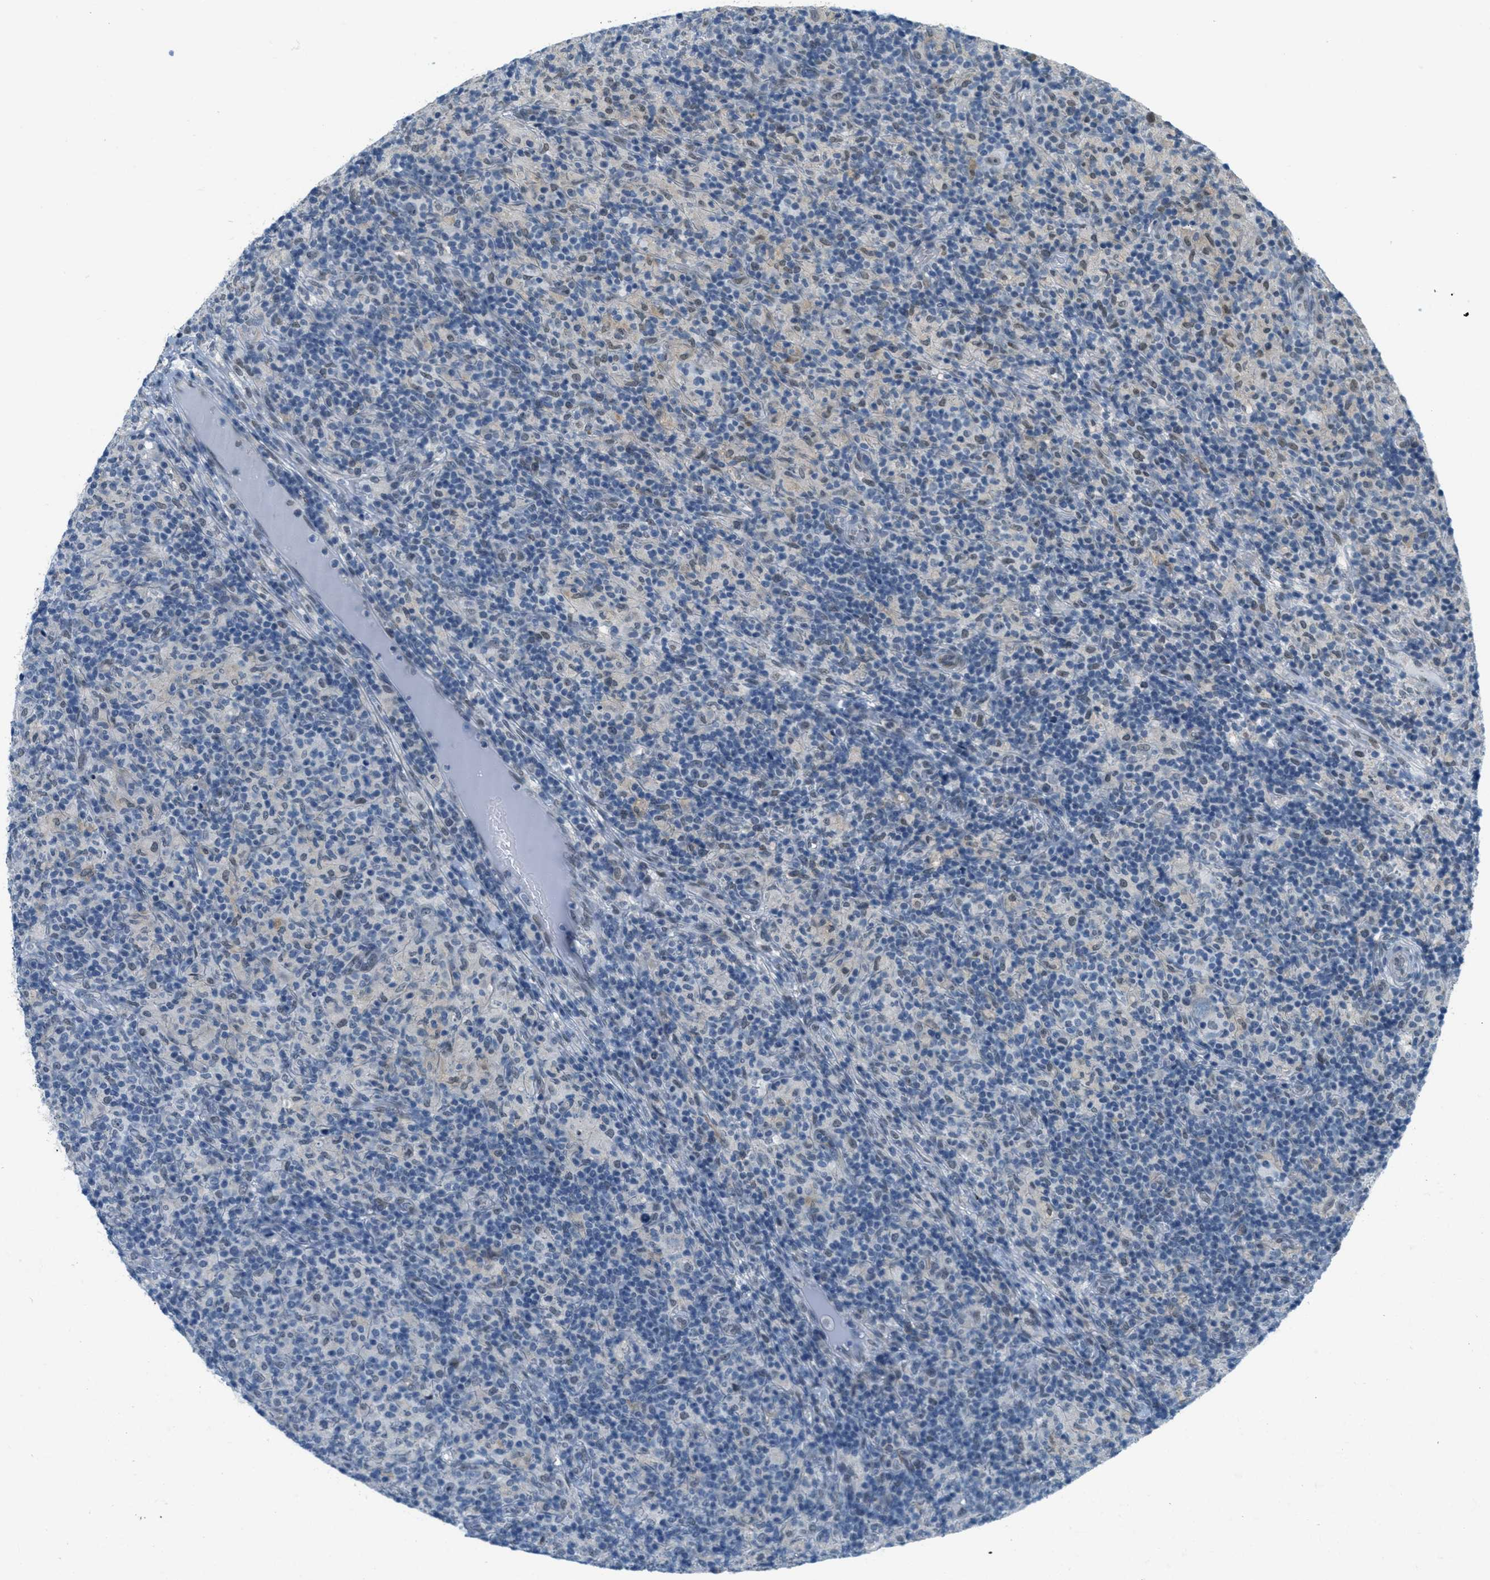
{"staining": {"intensity": "negative", "quantity": "none", "location": "none"}, "tissue": "lymphoma", "cell_type": "Tumor cells", "image_type": "cancer", "snomed": [{"axis": "morphology", "description": "Hodgkin's disease, NOS"}, {"axis": "topography", "description": "Lymph node"}], "caption": "Protein analysis of Hodgkin's disease reveals no significant staining in tumor cells.", "gene": "HS3ST2", "patient": {"sex": "male", "age": 70}}